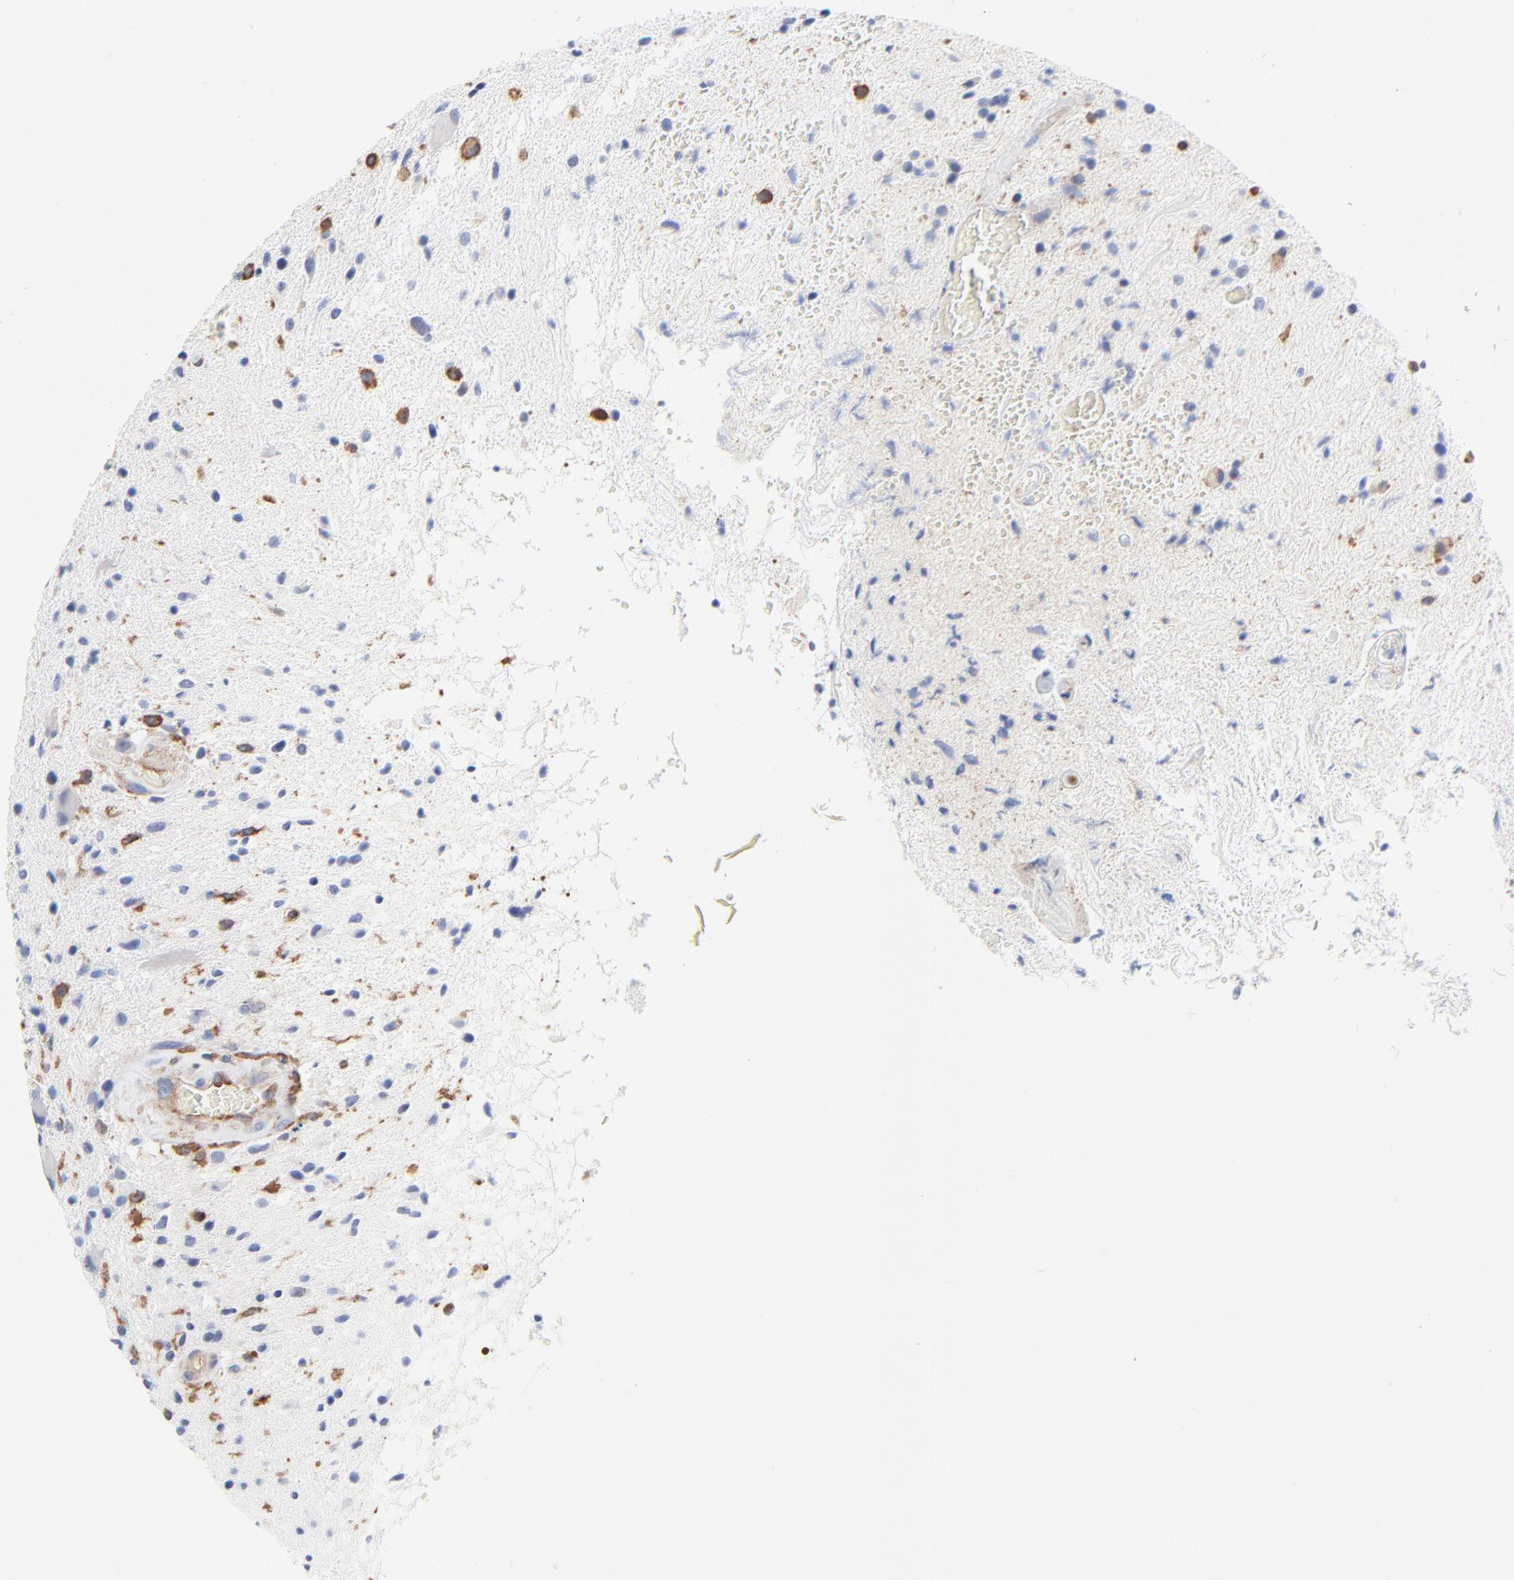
{"staining": {"intensity": "negative", "quantity": "none", "location": "none"}, "tissue": "glioma", "cell_type": "Tumor cells", "image_type": "cancer", "snomed": [{"axis": "morphology", "description": "Glioma, malignant, High grade"}, {"axis": "topography", "description": "Brain"}], "caption": "Immunohistochemistry (IHC) of glioma exhibits no expression in tumor cells. The staining was performed using DAB (3,3'-diaminobenzidine) to visualize the protein expression in brown, while the nuclei were stained in blue with hematoxylin (Magnification: 20x).", "gene": "CD2AP", "patient": {"sex": "male", "age": 33}}